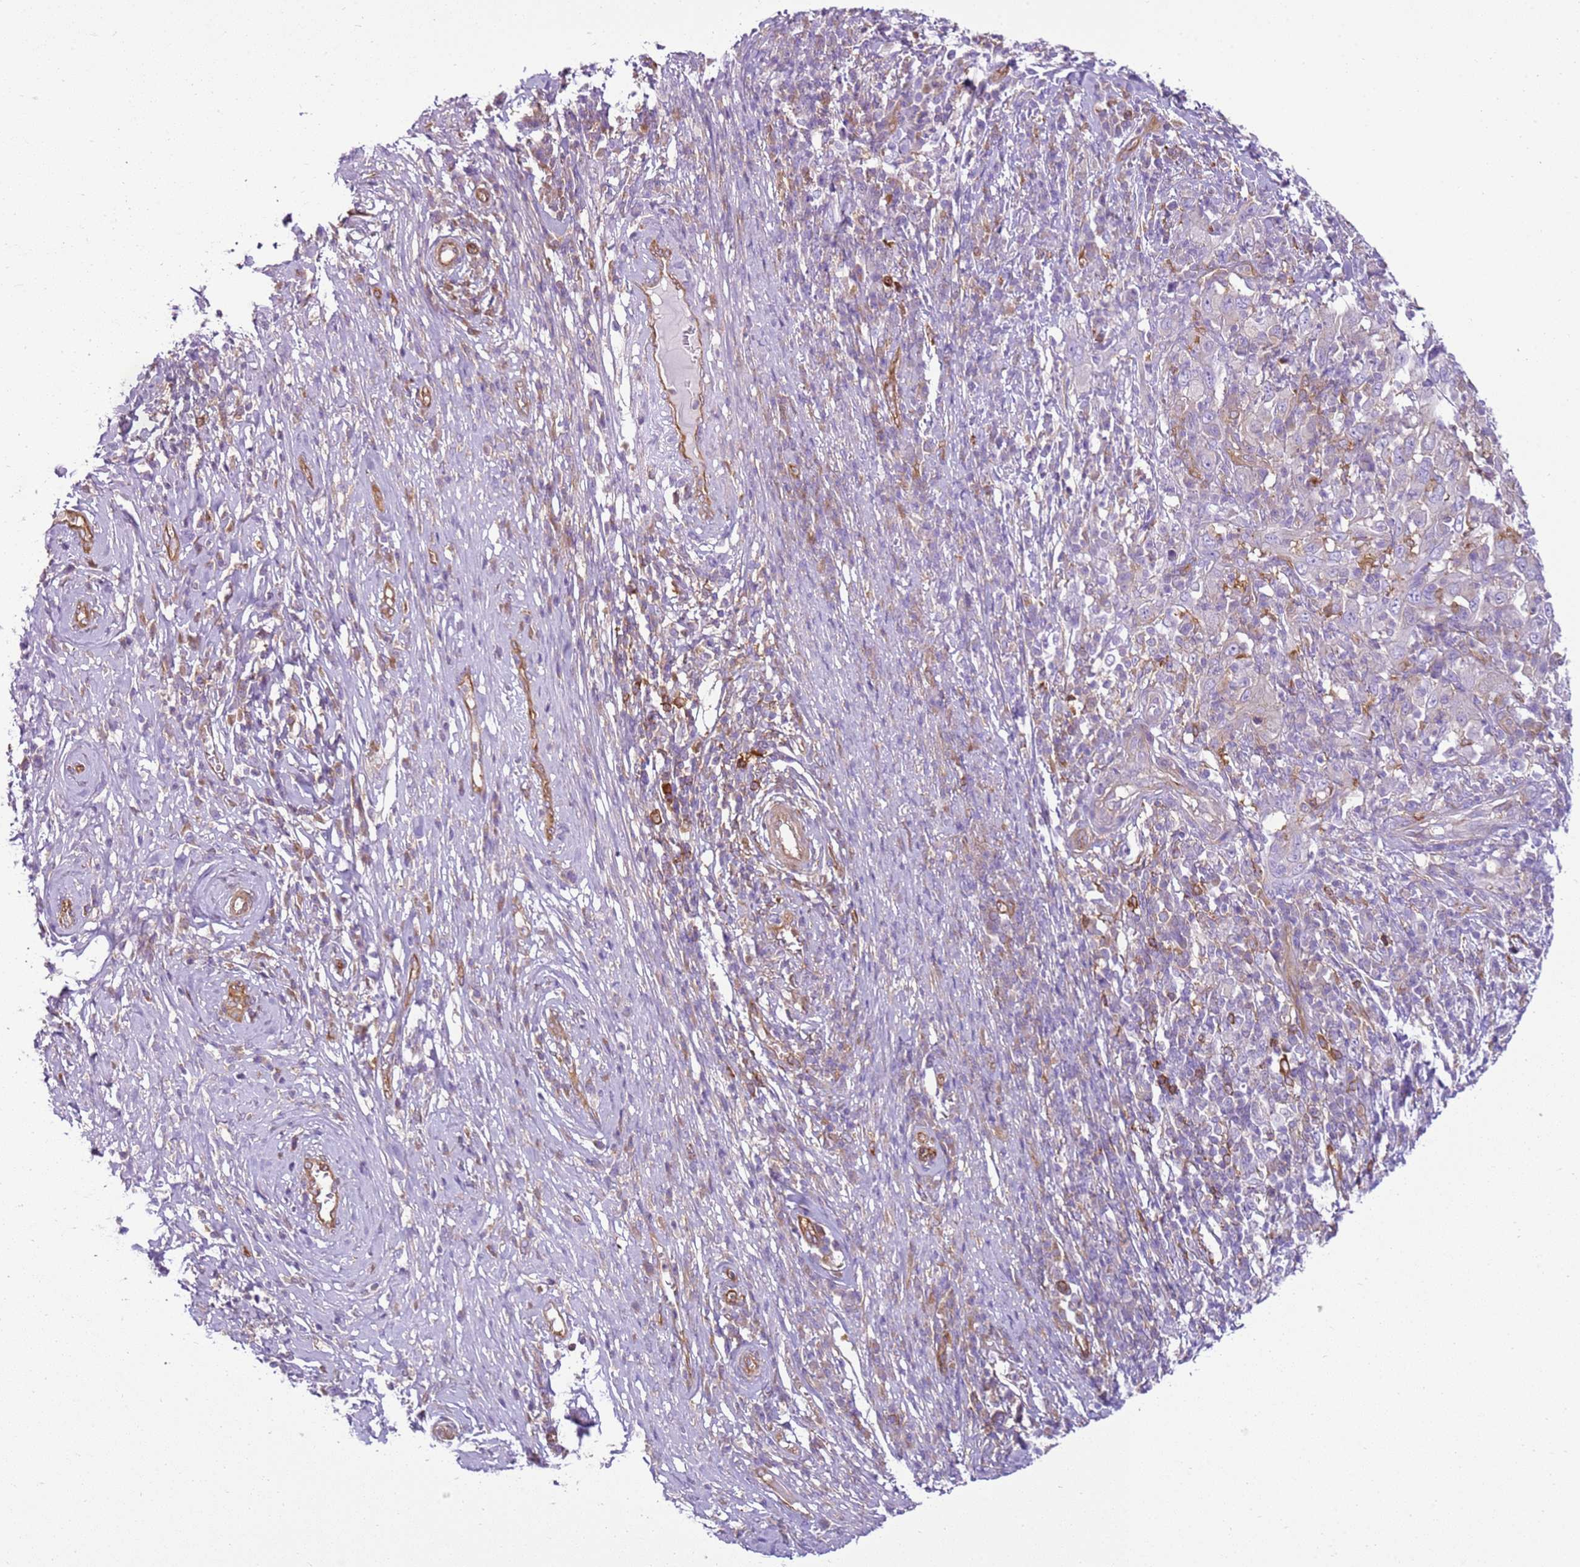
{"staining": {"intensity": "negative", "quantity": "none", "location": "none"}, "tissue": "cervical cancer", "cell_type": "Tumor cells", "image_type": "cancer", "snomed": [{"axis": "morphology", "description": "Squamous cell carcinoma, NOS"}, {"axis": "topography", "description": "Cervix"}], "caption": "High magnification brightfield microscopy of cervical cancer (squamous cell carcinoma) stained with DAB (3,3'-diaminobenzidine) (brown) and counterstained with hematoxylin (blue): tumor cells show no significant expression.", "gene": "SNX21", "patient": {"sex": "female", "age": 46}}